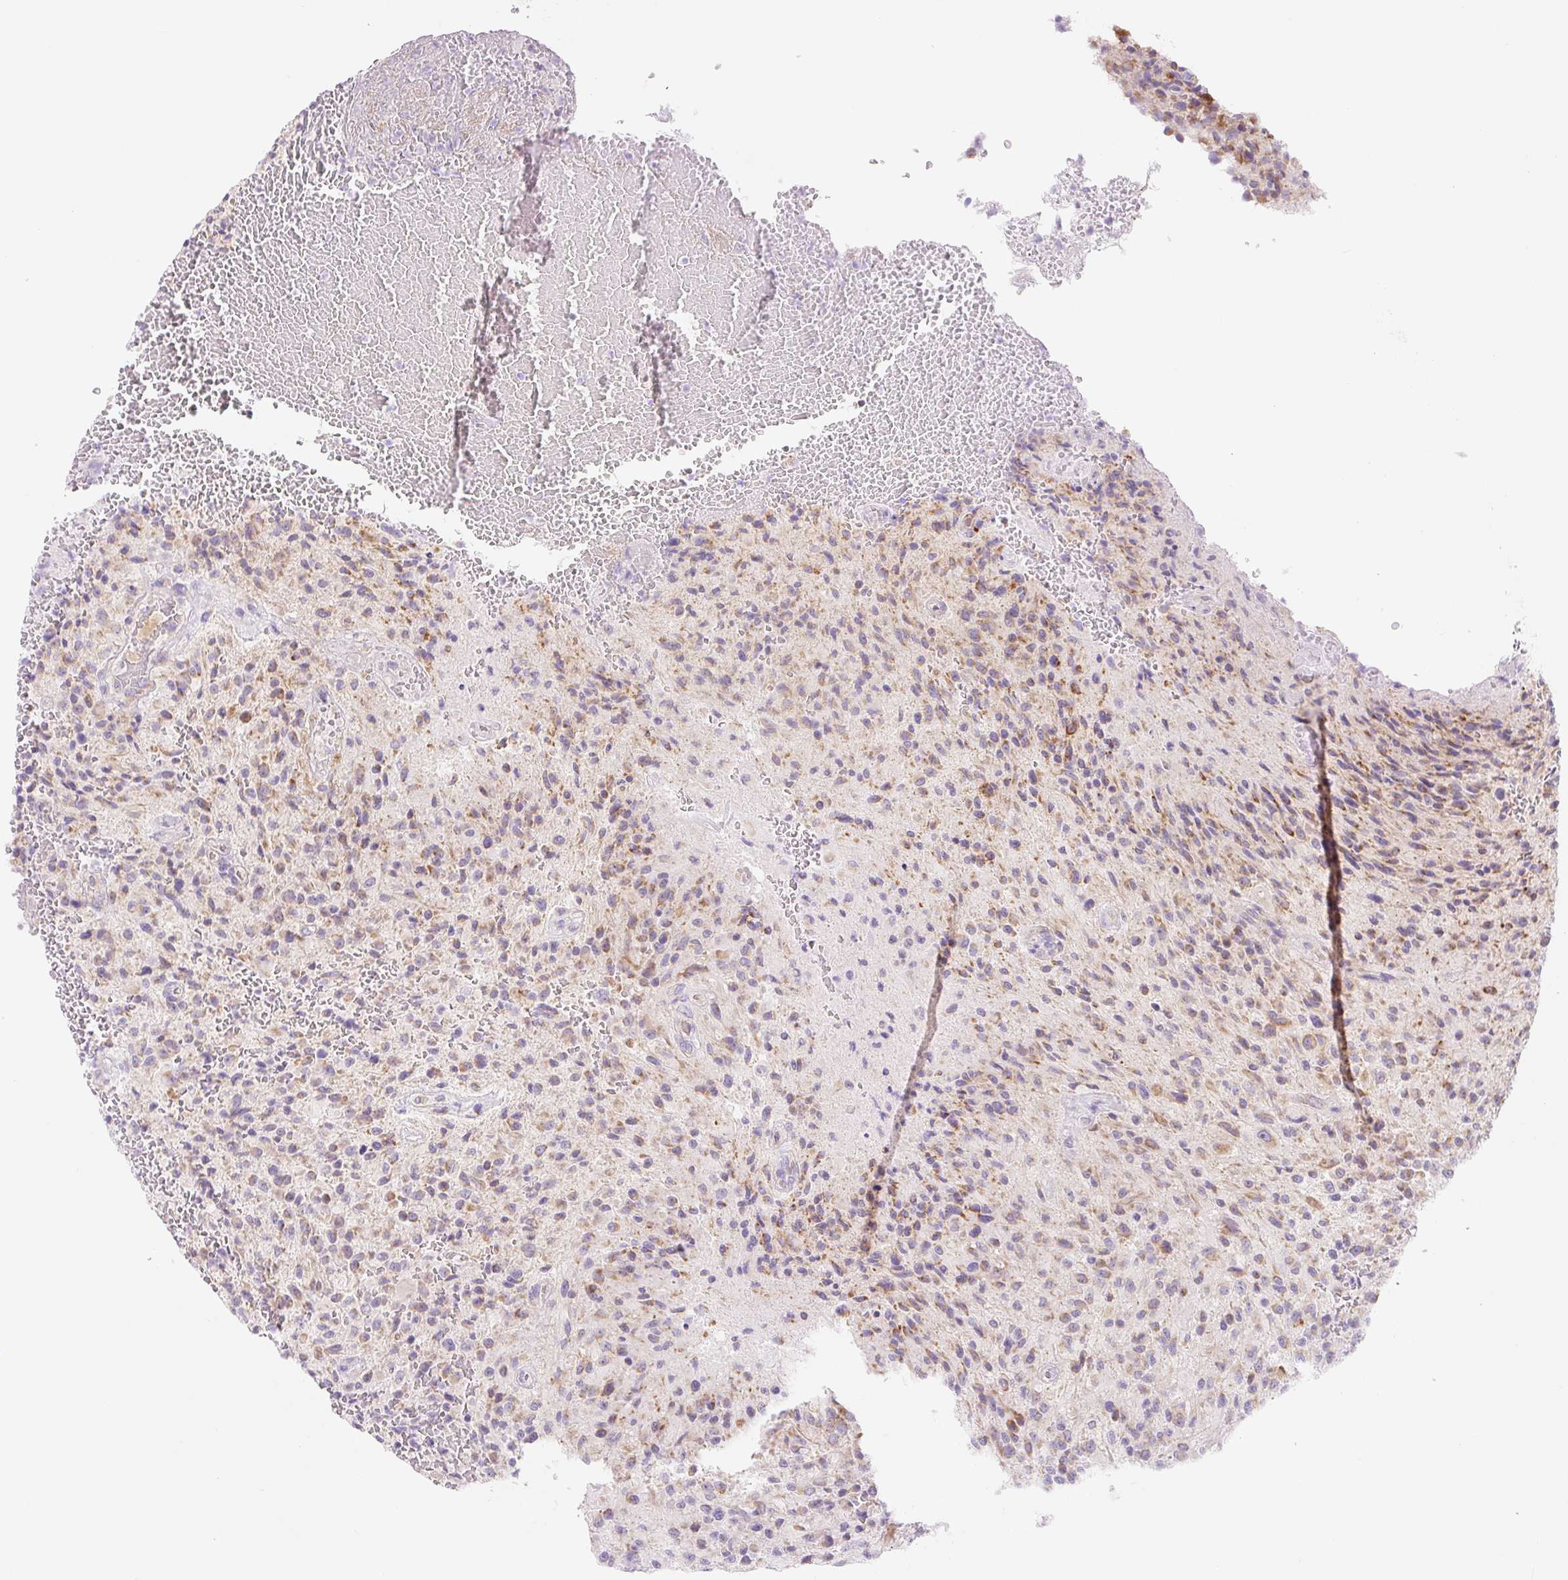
{"staining": {"intensity": "moderate", "quantity": "25%-75%", "location": "cytoplasmic/membranous"}, "tissue": "glioma", "cell_type": "Tumor cells", "image_type": "cancer", "snomed": [{"axis": "morphology", "description": "Normal tissue, NOS"}, {"axis": "morphology", "description": "Glioma, malignant, High grade"}, {"axis": "topography", "description": "Cerebral cortex"}], "caption": "Glioma tissue shows moderate cytoplasmic/membranous expression in about 25%-75% of tumor cells, visualized by immunohistochemistry. The protein is shown in brown color, while the nuclei are stained blue.", "gene": "FOCAD", "patient": {"sex": "male", "age": 56}}